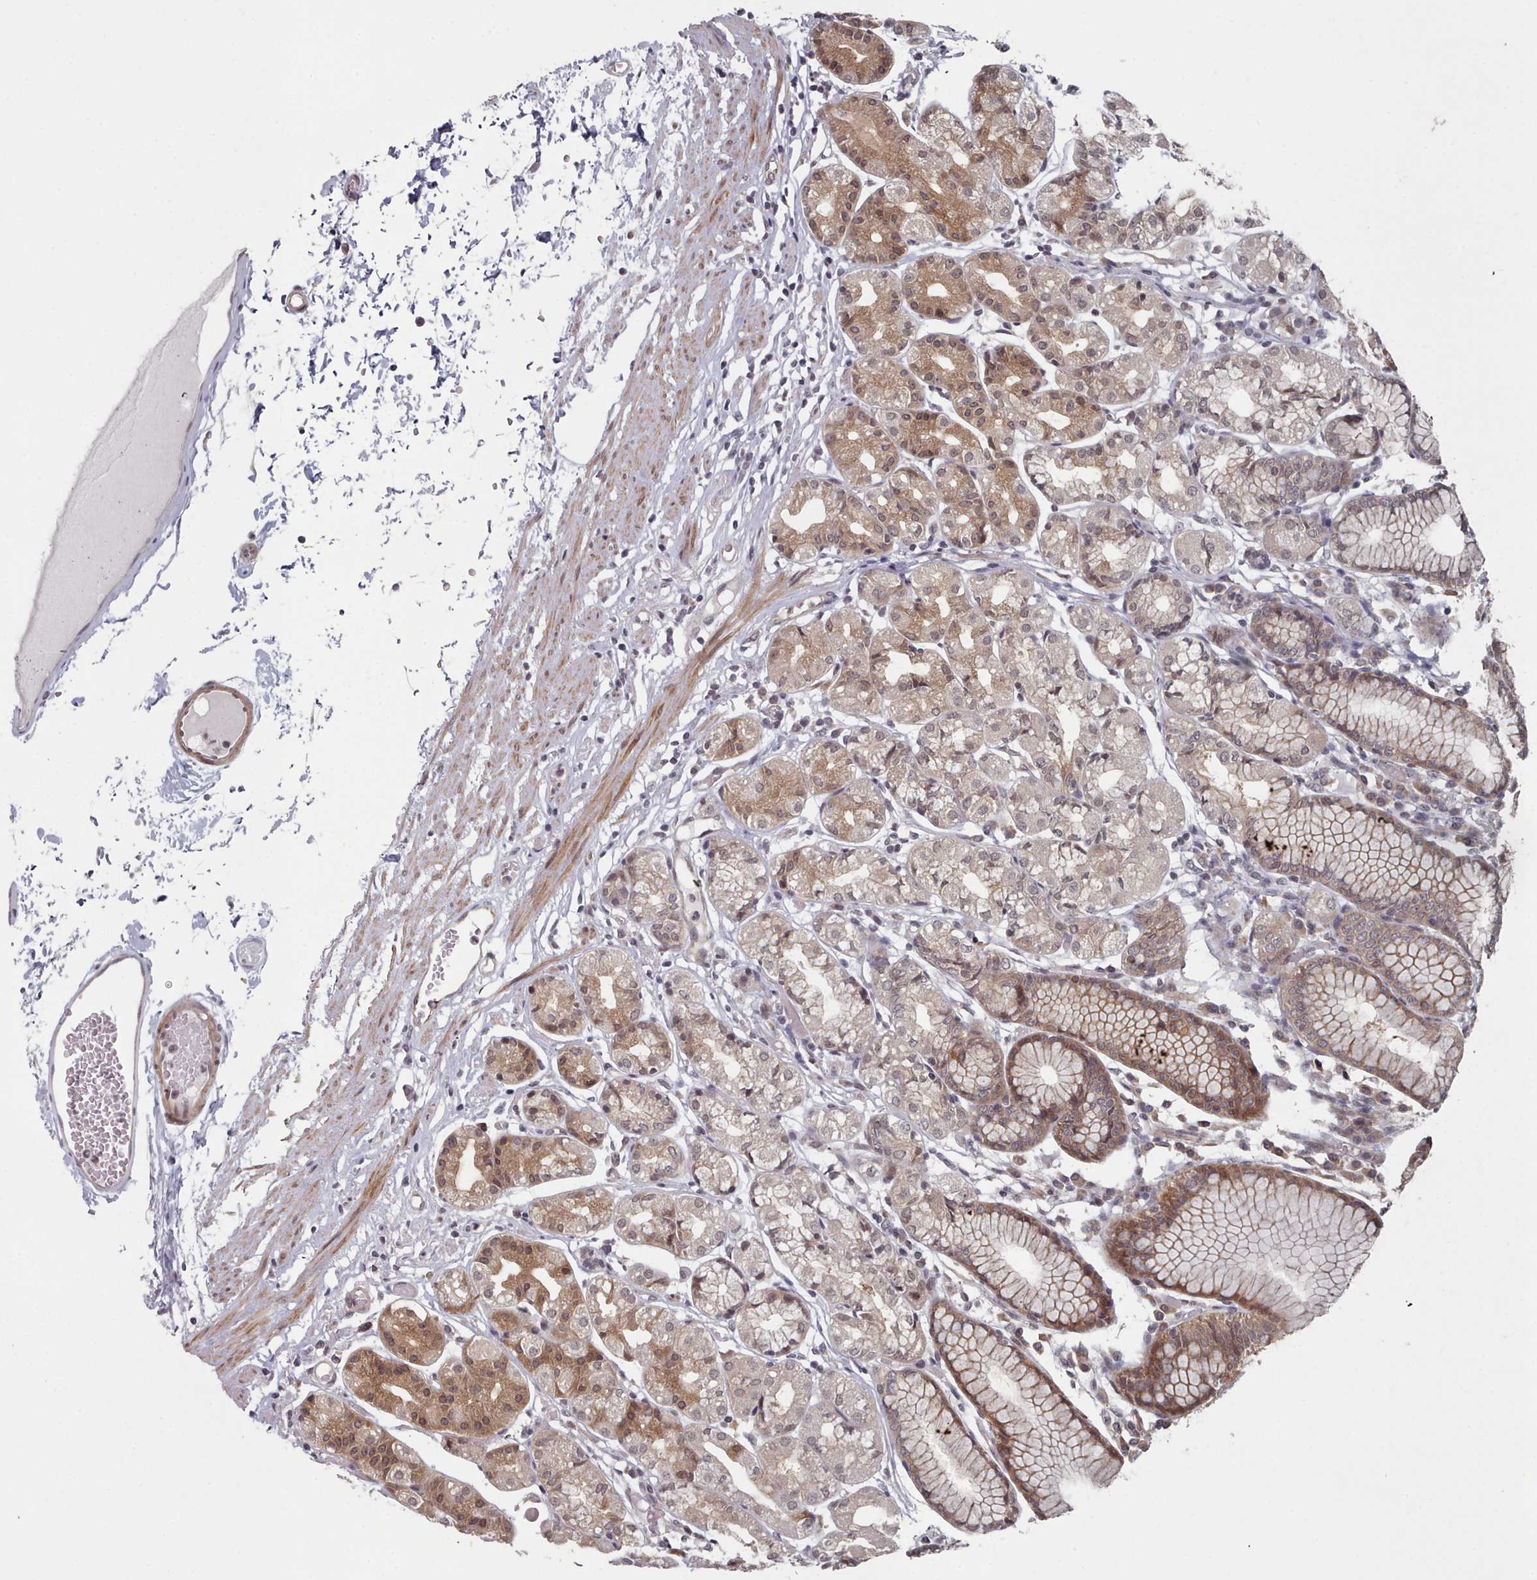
{"staining": {"intensity": "moderate", "quantity": ">75%", "location": "cytoplasmic/membranous,nuclear"}, "tissue": "stomach", "cell_type": "Glandular cells", "image_type": "normal", "snomed": [{"axis": "morphology", "description": "Normal tissue, NOS"}, {"axis": "topography", "description": "Stomach"}], "caption": "Immunohistochemical staining of normal human stomach exhibits moderate cytoplasmic/membranous,nuclear protein staining in approximately >75% of glandular cells.", "gene": "HYAL3", "patient": {"sex": "female", "age": 57}}